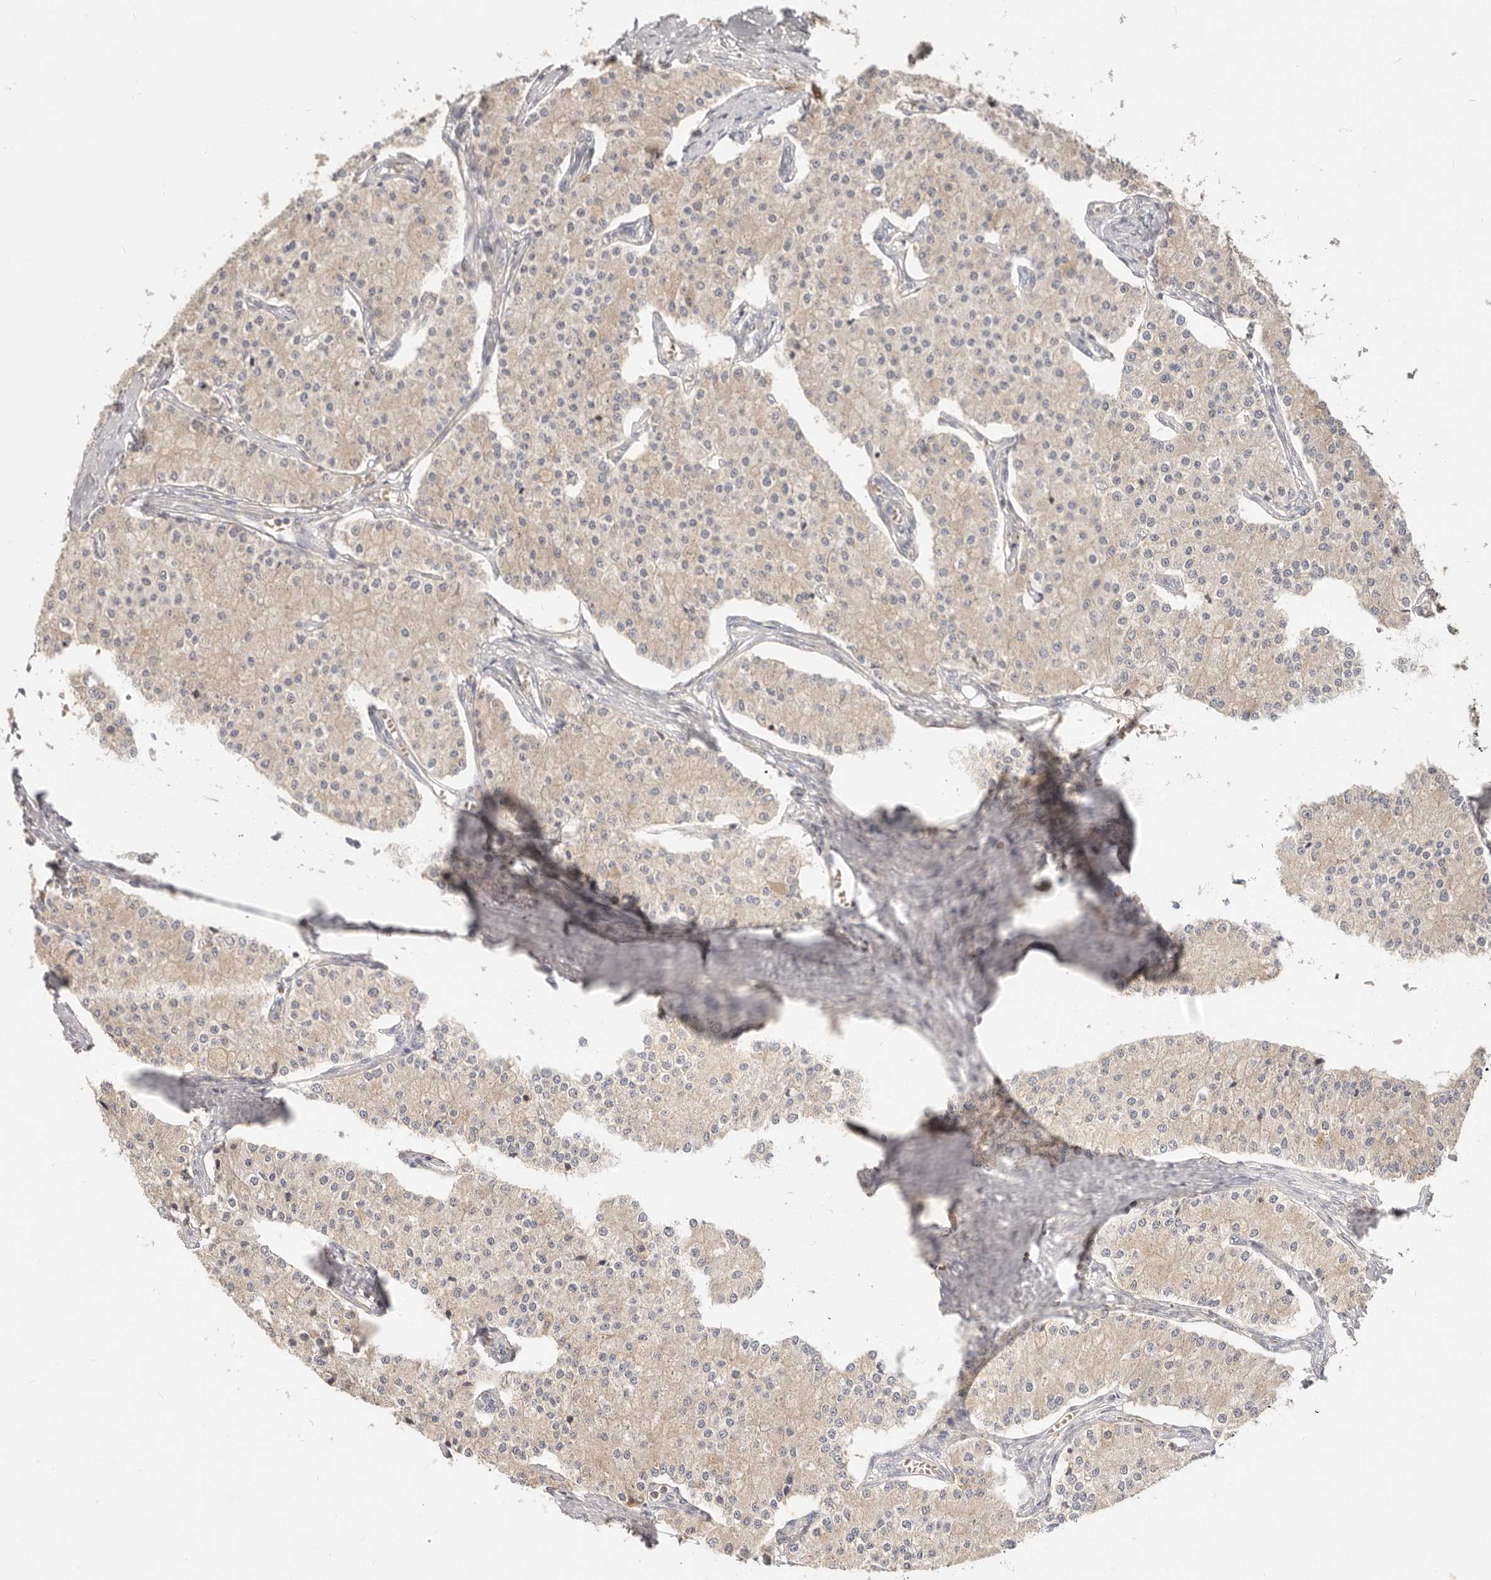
{"staining": {"intensity": "weak", "quantity": ">75%", "location": "cytoplasmic/membranous"}, "tissue": "carcinoid", "cell_type": "Tumor cells", "image_type": "cancer", "snomed": [{"axis": "morphology", "description": "Carcinoid, malignant, NOS"}, {"axis": "topography", "description": "Colon"}], "caption": "Human carcinoid (malignant) stained for a protein (brown) exhibits weak cytoplasmic/membranous positive expression in approximately >75% of tumor cells.", "gene": "DTNBP1", "patient": {"sex": "female", "age": 52}}